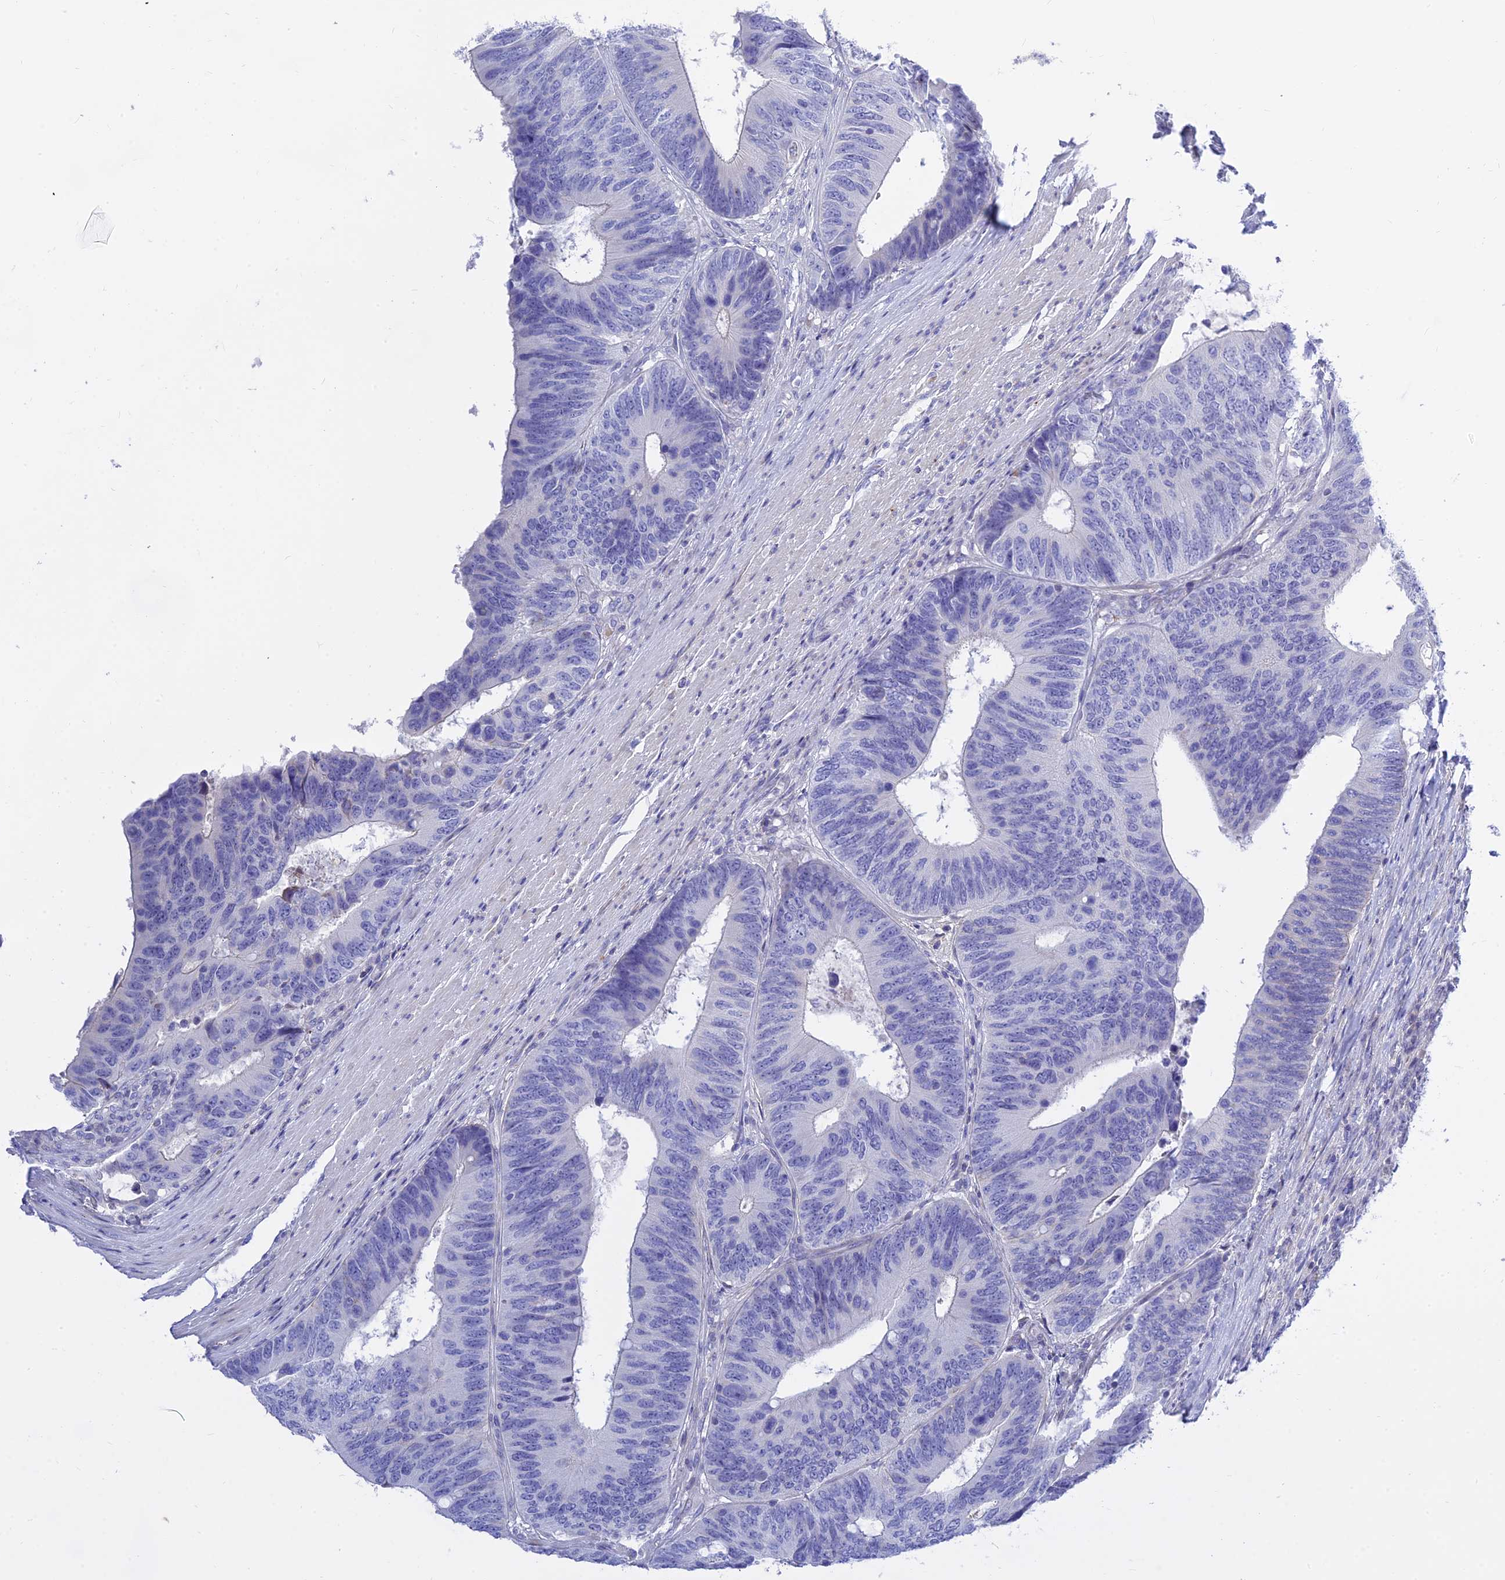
{"staining": {"intensity": "negative", "quantity": "none", "location": "none"}, "tissue": "colorectal cancer", "cell_type": "Tumor cells", "image_type": "cancer", "snomed": [{"axis": "morphology", "description": "Adenocarcinoma, NOS"}, {"axis": "topography", "description": "Colon"}], "caption": "This is a histopathology image of immunohistochemistry staining of colorectal cancer (adenocarcinoma), which shows no staining in tumor cells.", "gene": "MBD3L1", "patient": {"sex": "male", "age": 87}}